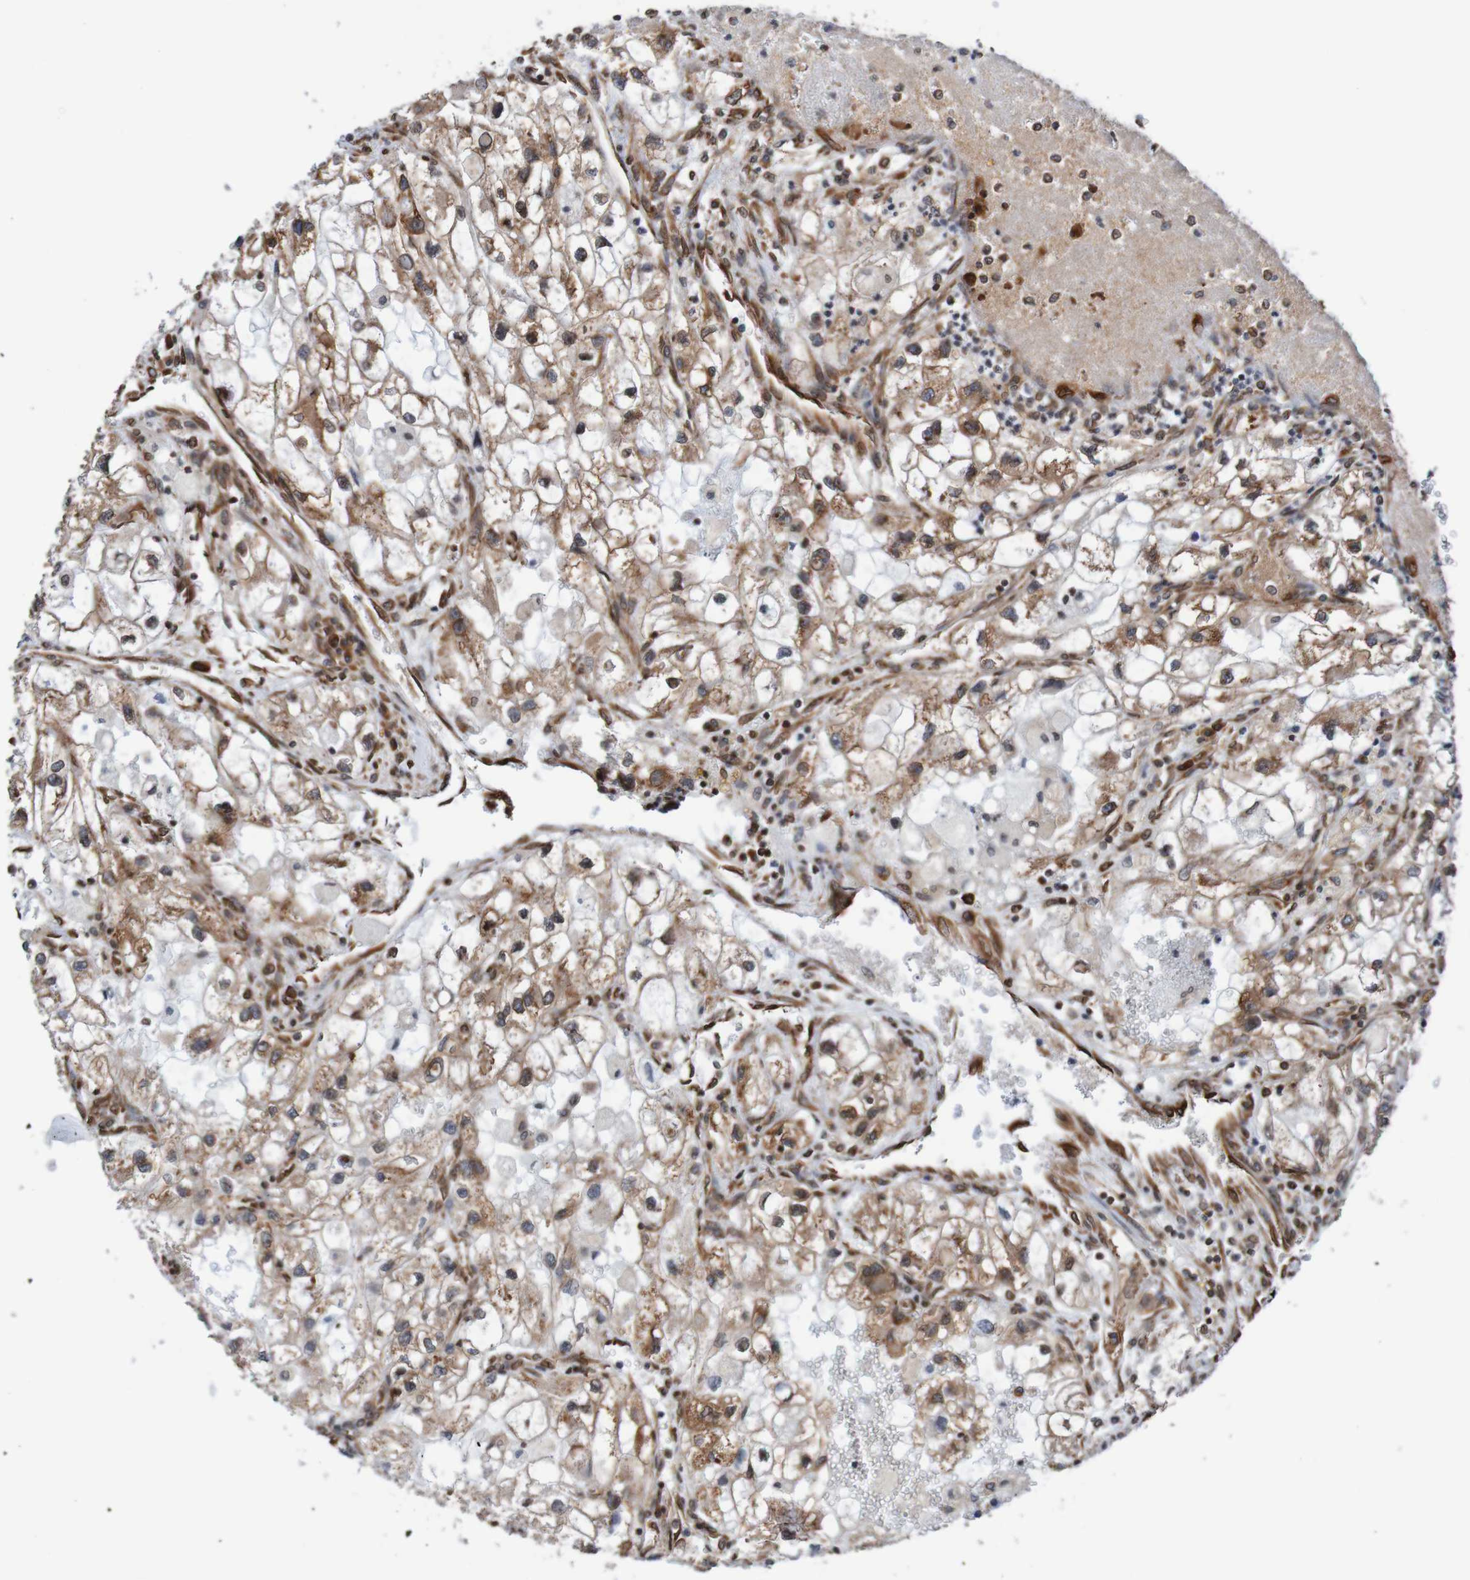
{"staining": {"intensity": "moderate", "quantity": ">75%", "location": "cytoplasmic/membranous"}, "tissue": "renal cancer", "cell_type": "Tumor cells", "image_type": "cancer", "snomed": [{"axis": "morphology", "description": "Adenocarcinoma, NOS"}, {"axis": "topography", "description": "Kidney"}], "caption": "Protein positivity by IHC reveals moderate cytoplasmic/membranous expression in about >75% of tumor cells in renal cancer (adenocarcinoma).", "gene": "TMEM109", "patient": {"sex": "female", "age": 70}}